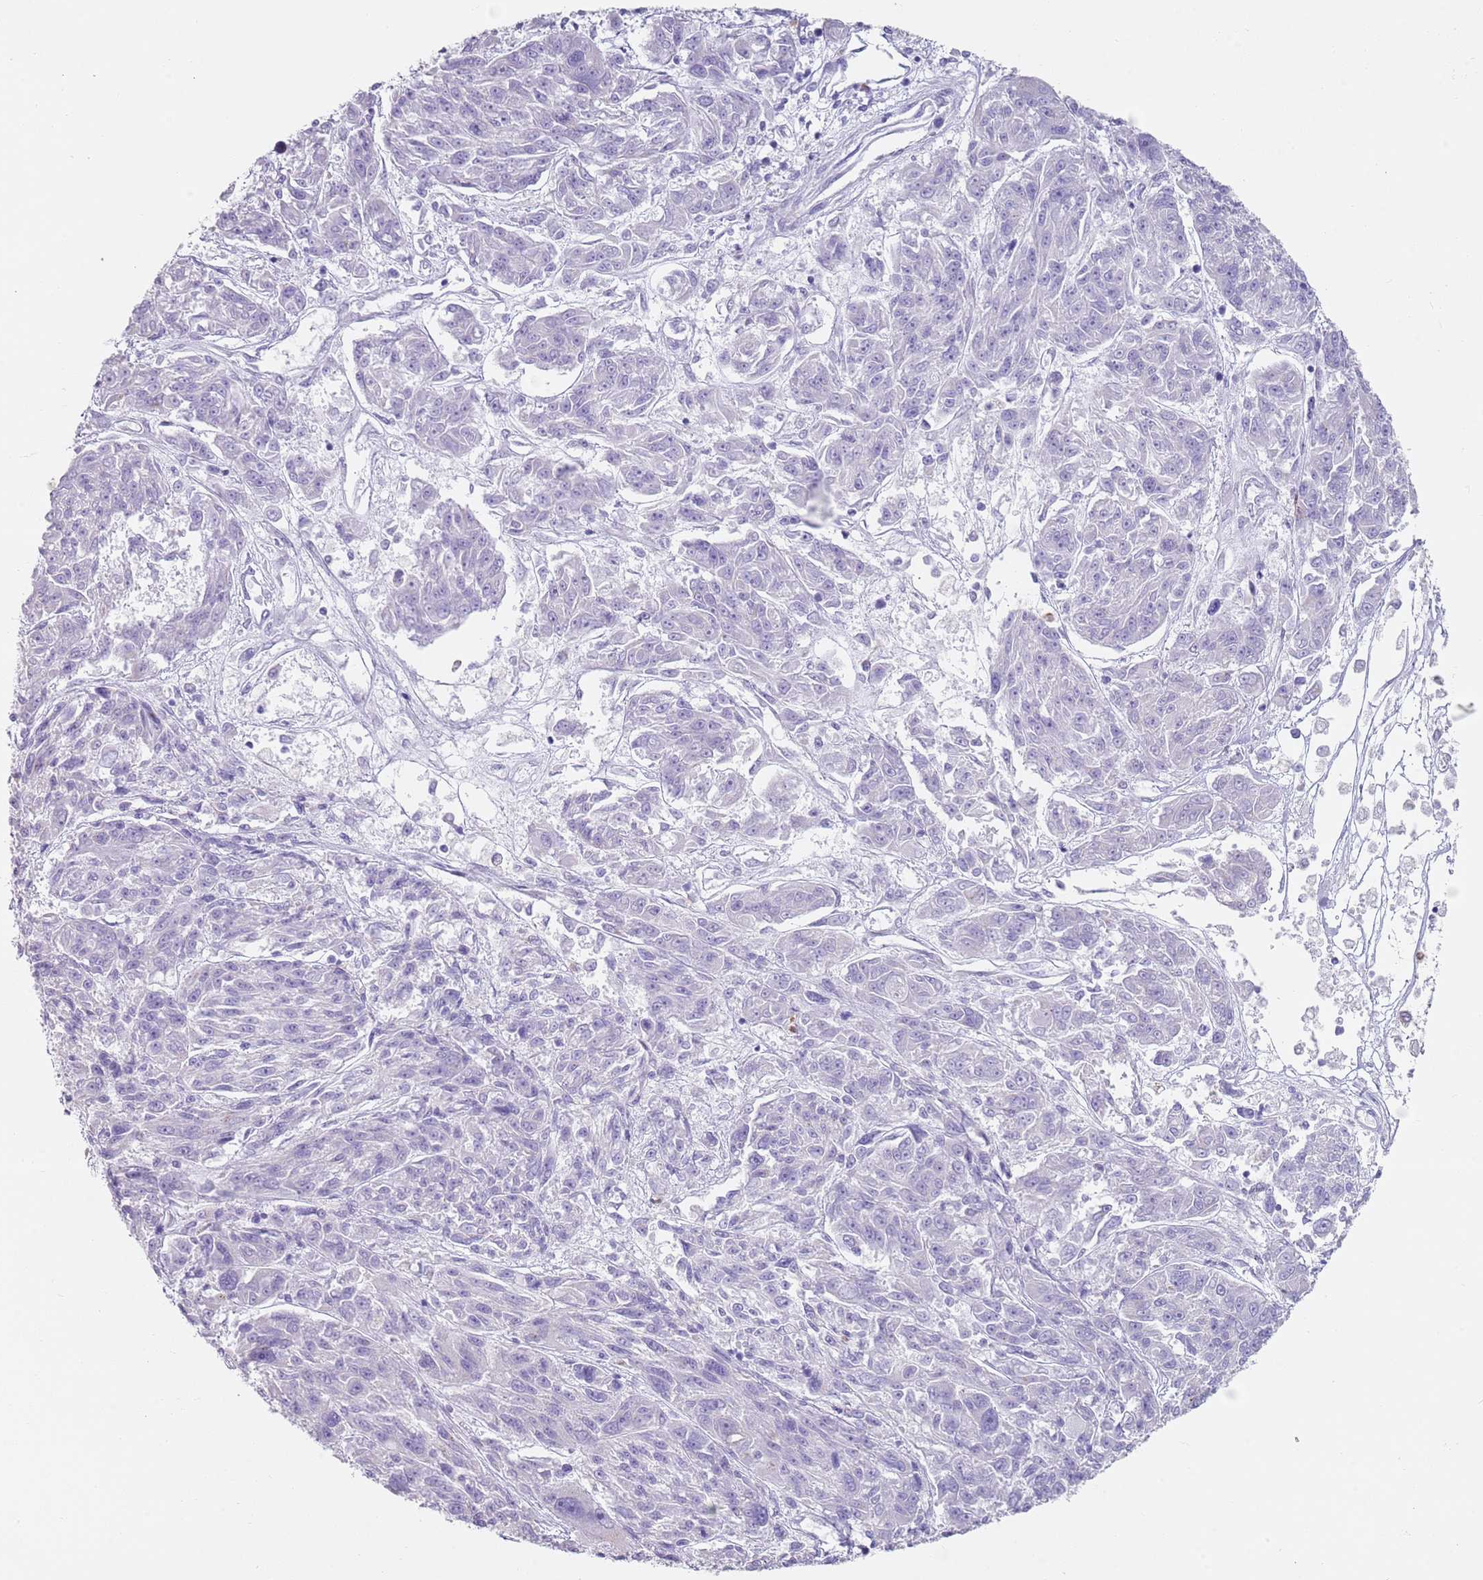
{"staining": {"intensity": "negative", "quantity": "none", "location": "none"}, "tissue": "melanoma", "cell_type": "Tumor cells", "image_type": "cancer", "snomed": [{"axis": "morphology", "description": "Malignant melanoma, NOS"}, {"axis": "topography", "description": "Skin"}], "caption": "Photomicrograph shows no protein expression in tumor cells of malignant melanoma tissue.", "gene": "CD177", "patient": {"sex": "male", "age": 53}}